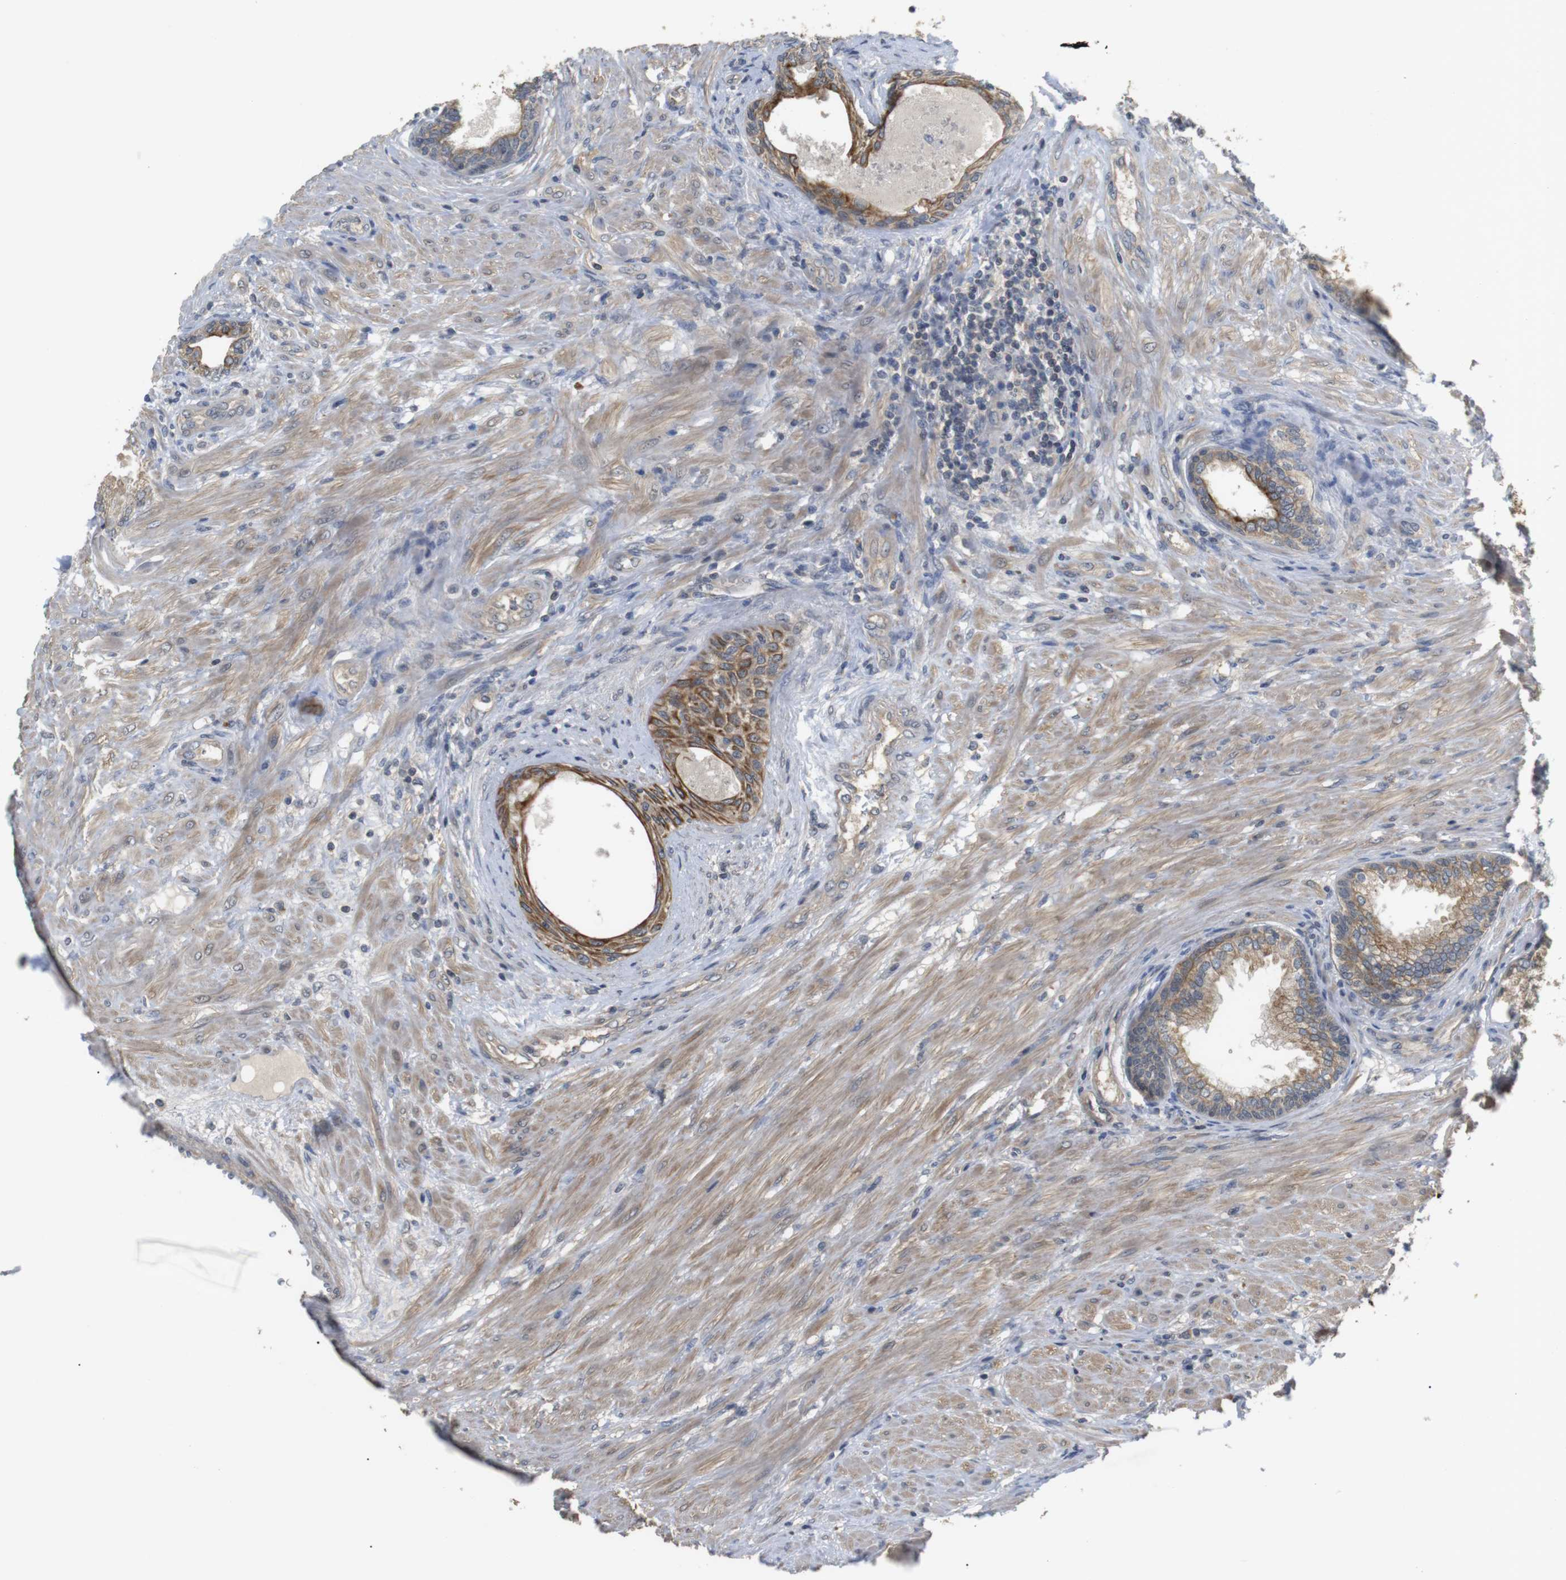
{"staining": {"intensity": "moderate", "quantity": ">75%", "location": "cytoplasmic/membranous"}, "tissue": "prostate", "cell_type": "Glandular cells", "image_type": "normal", "snomed": [{"axis": "morphology", "description": "Normal tissue, NOS"}, {"axis": "topography", "description": "Prostate"}], "caption": "IHC photomicrograph of benign prostate: human prostate stained using IHC shows medium levels of moderate protein expression localized specifically in the cytoplasmic/membranous of glandular cells, appearing as a cytoplasmic/membranous brown color.", "gene": "ADGRL3", "patient": {"sex": "male", "age": 76}}